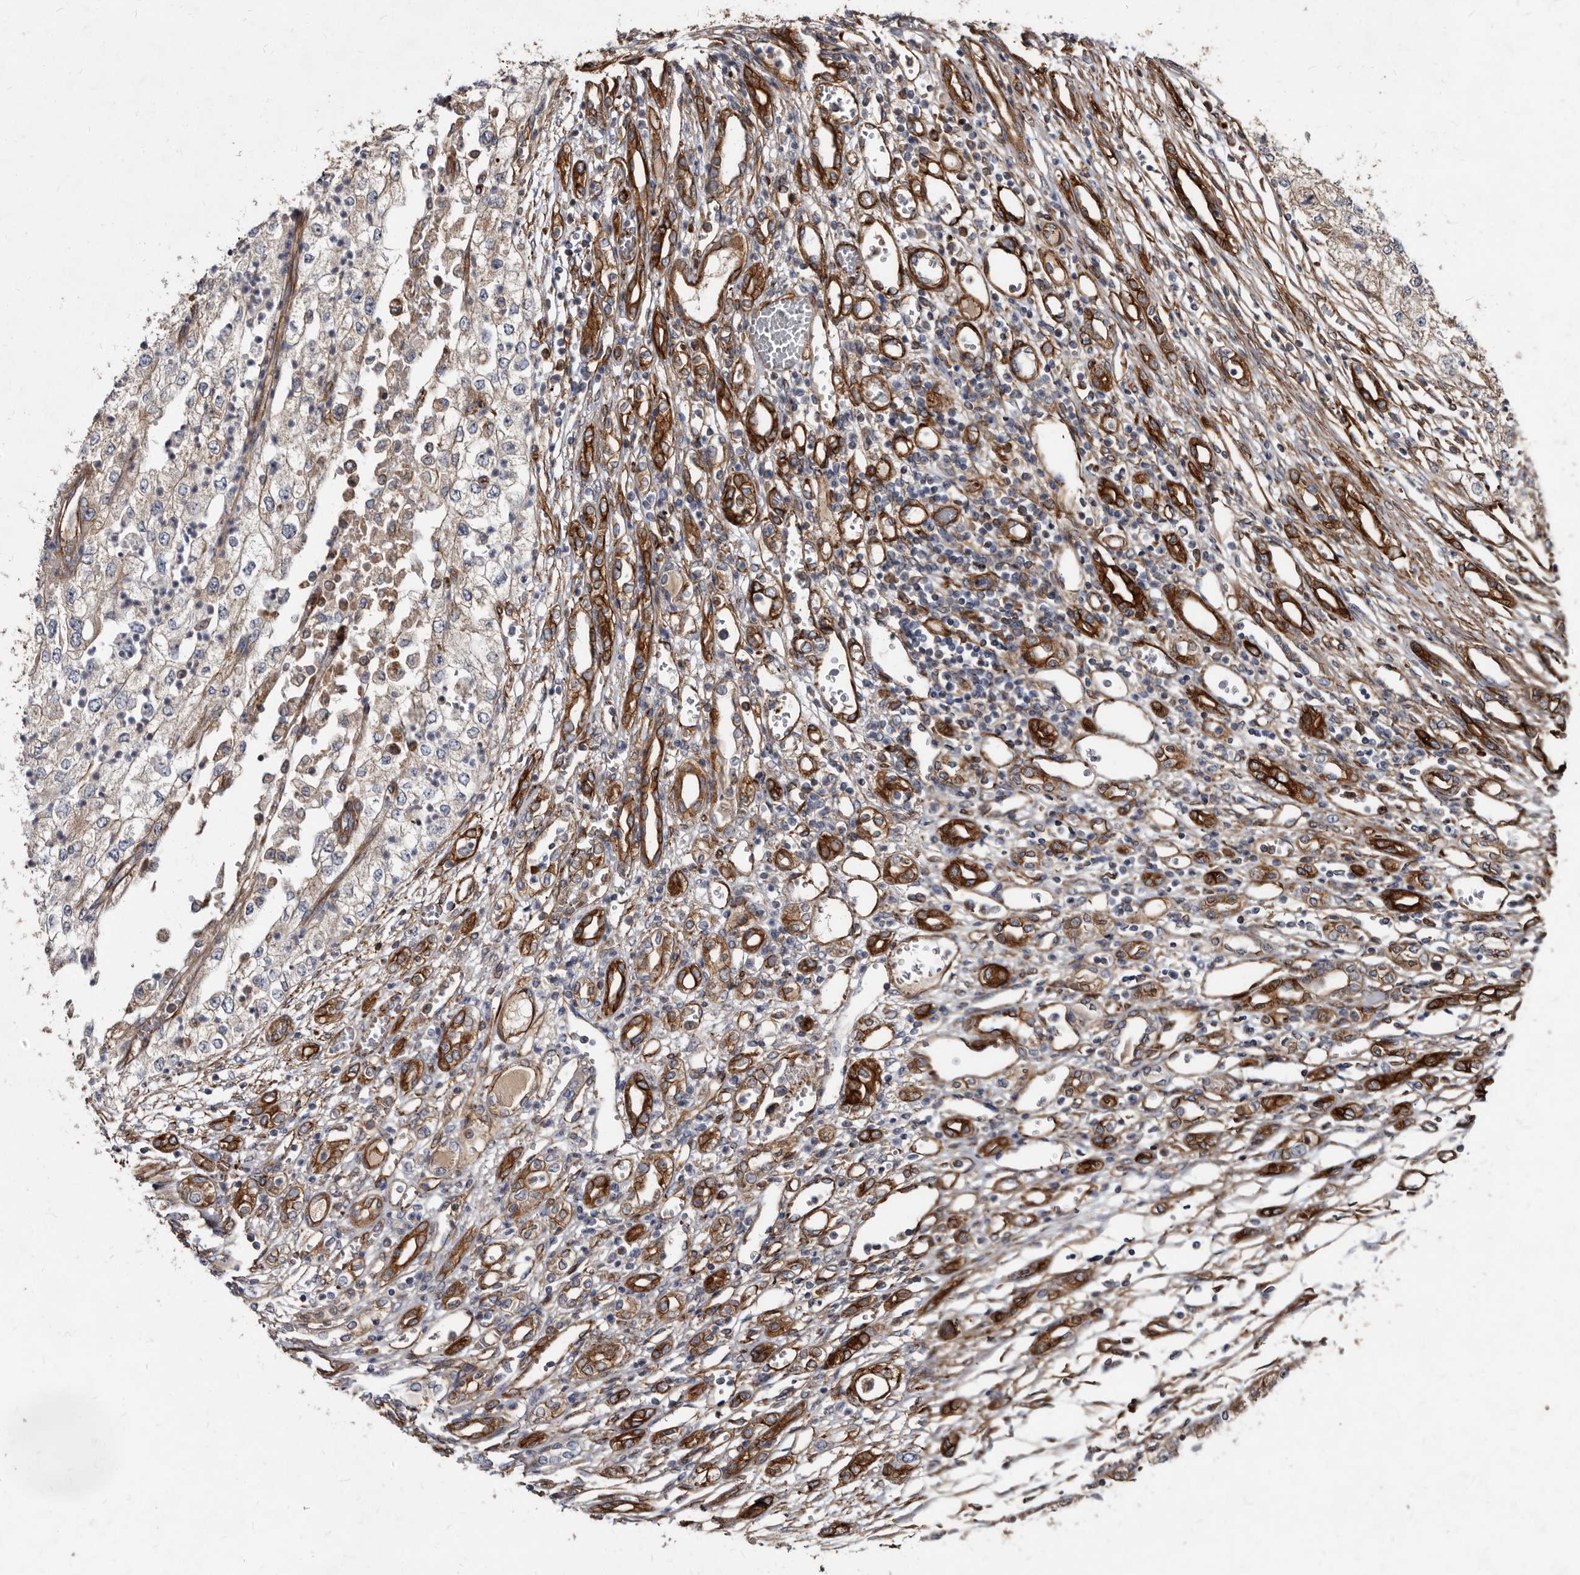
{"staining": {"intensity": "moderate", "quantity": "<25%", "location": "cytoplasmic/membranous"}, "tissue": "renal cancer", "cell_type": "Tumor cells", "image_type": "cancer", "snomed": [{"axis": "morphology", "description": "Adenocarcinoma, NOS"}, {"axis": "topography", "description": "Kidney"}], "caption": "Immunohistochemistry (IHC) of human renal cancer (adenocarcinoma) exhibits low levels of moderate cytoplasmic/membranous staining in approximately <25% of tumor cells.", "gene": "KCTD20", "patient": {"sex": "female", "age": 54}}